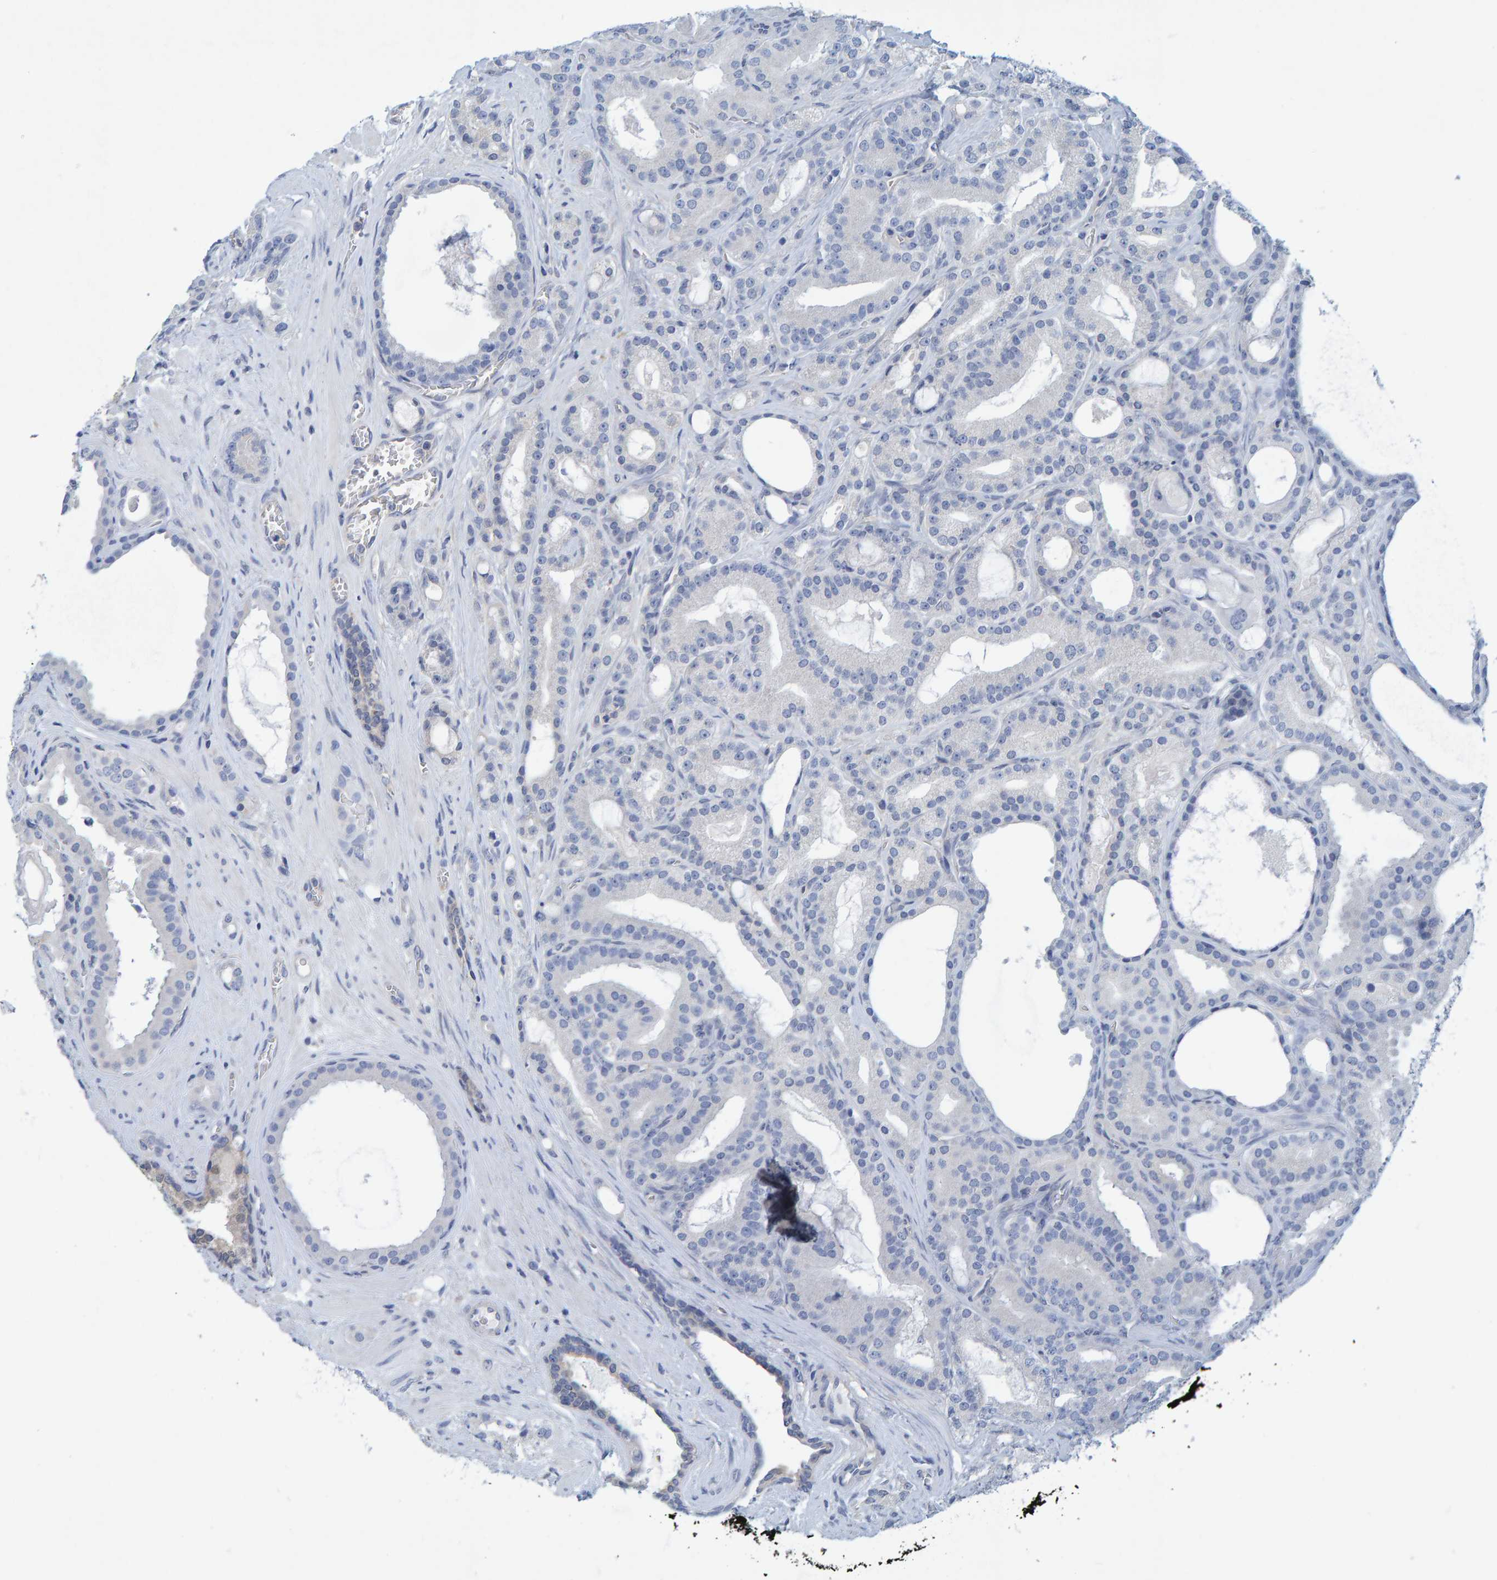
{"staining": {"intensity": "negative", "quantity": "none", "location": "none"}, "tissue": "prostate cancer", "cell_type": "Tumor cells", "image_type": "cancer", "snomed": [{"axis": "morphology", "description": "Adenocarcinoma, High grade"}, {"axis": "topography", "description": "Prostate"}], "caption": "IHC of human high-grade adenocarcinoma (prostate) demonstrates no expression in tumor cells.", "gene": "ALAD", "patient": {"sex": "male", "age": 60}}